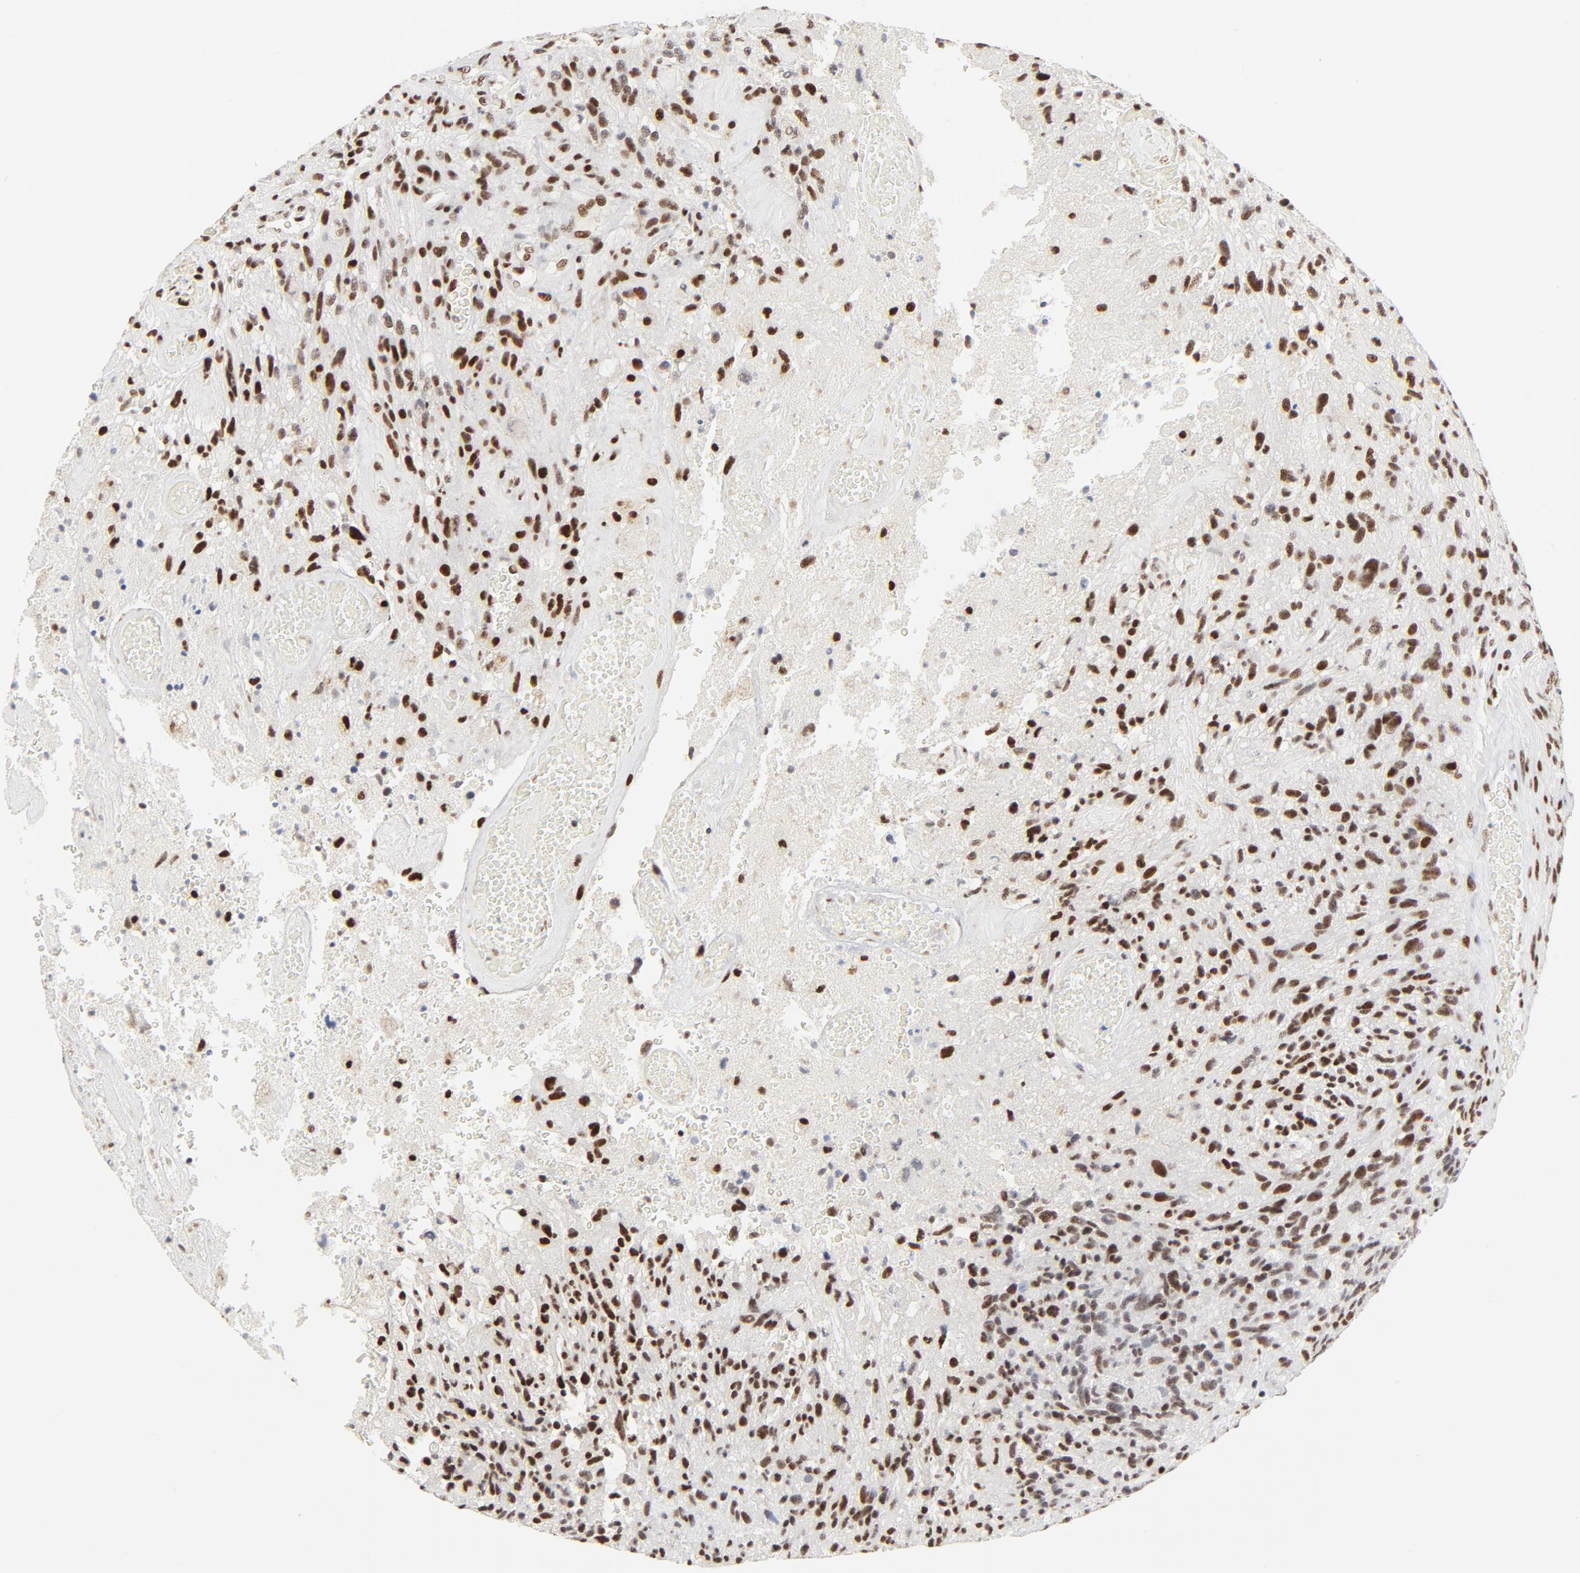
{"staining": {"intensity": "strong", "quantity": ">75%", "location": "nuclear"}, "tissue": "glioma", "cell_type": "Tumor cells", "image_type": "cancer", "snomed": [{"axis": "morphology", "description": "Normal tissue, NOS"}, {"axis": "morphology", "description": "Glioma, malignant, High grade"}, {"axis": "topography", "description": "Cerebral cortex"}], "caption": "Immunohistochemical staining of glioma exhibits high levels of strong nuclear protein staining in about >75% of tumor cells.", "gene": "GTF2H1", "patient": {"sex": "male", "age": 75}}